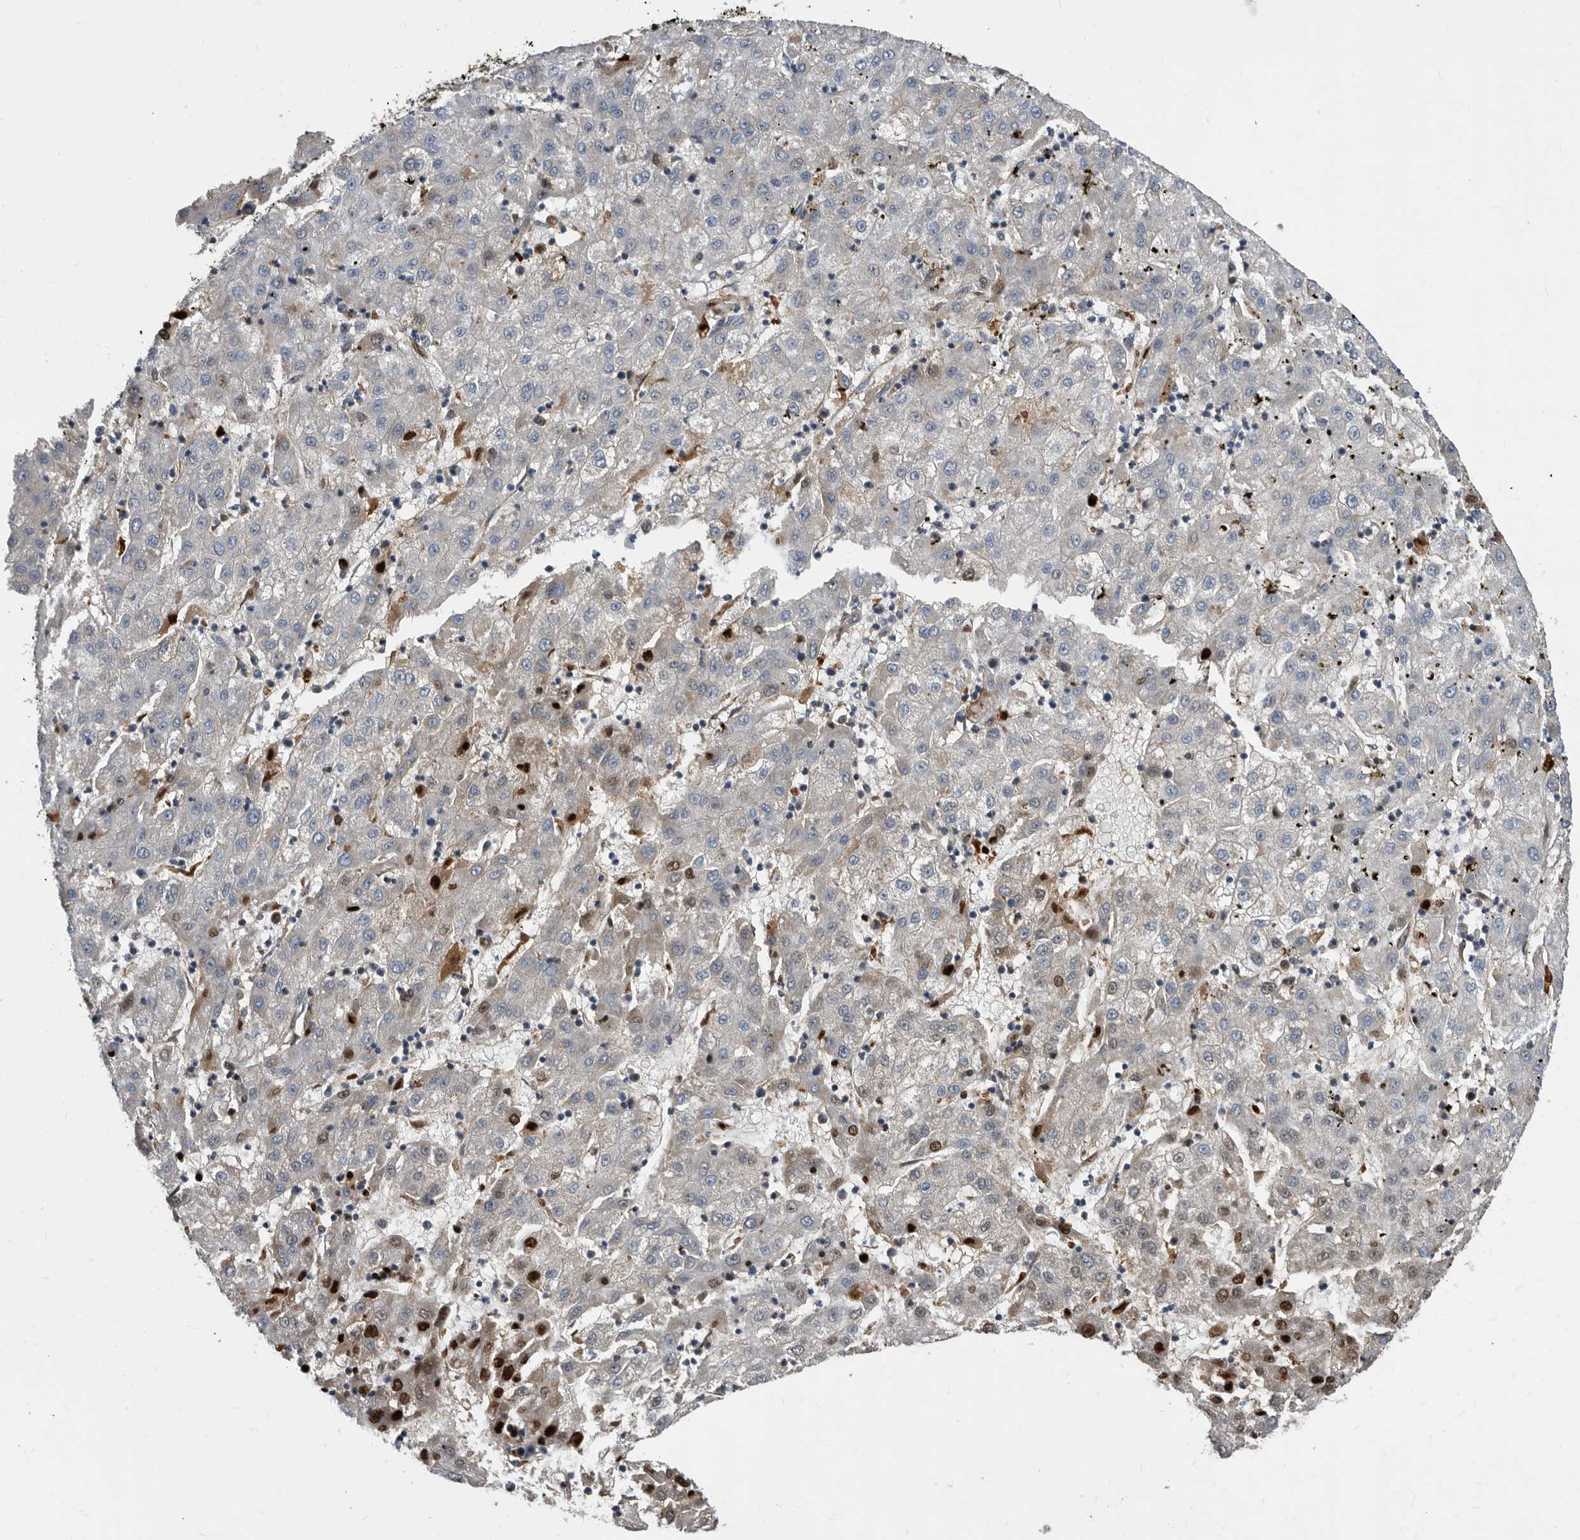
{"staining": {"intensity": "weak", "quantity": "<25%", "location": "cytoplasmic/membranous,nuclear"}, "tissue": "liver cancer", "cell_type": "Tumor cells", "image_type": "cancer", "snomed": [{"axis": "morphology", "description": "Carcinoma, Hepatocellular, NOS"}, {"axis": "topography", "description": "Liver"}], "caption": "This is an immunohistochemistry micrograph of human liver hepatocellular carcinoma. There is no expression in tumor cells.", "gene": "PI15", "patient": {"sex": "male", "age": 72}}